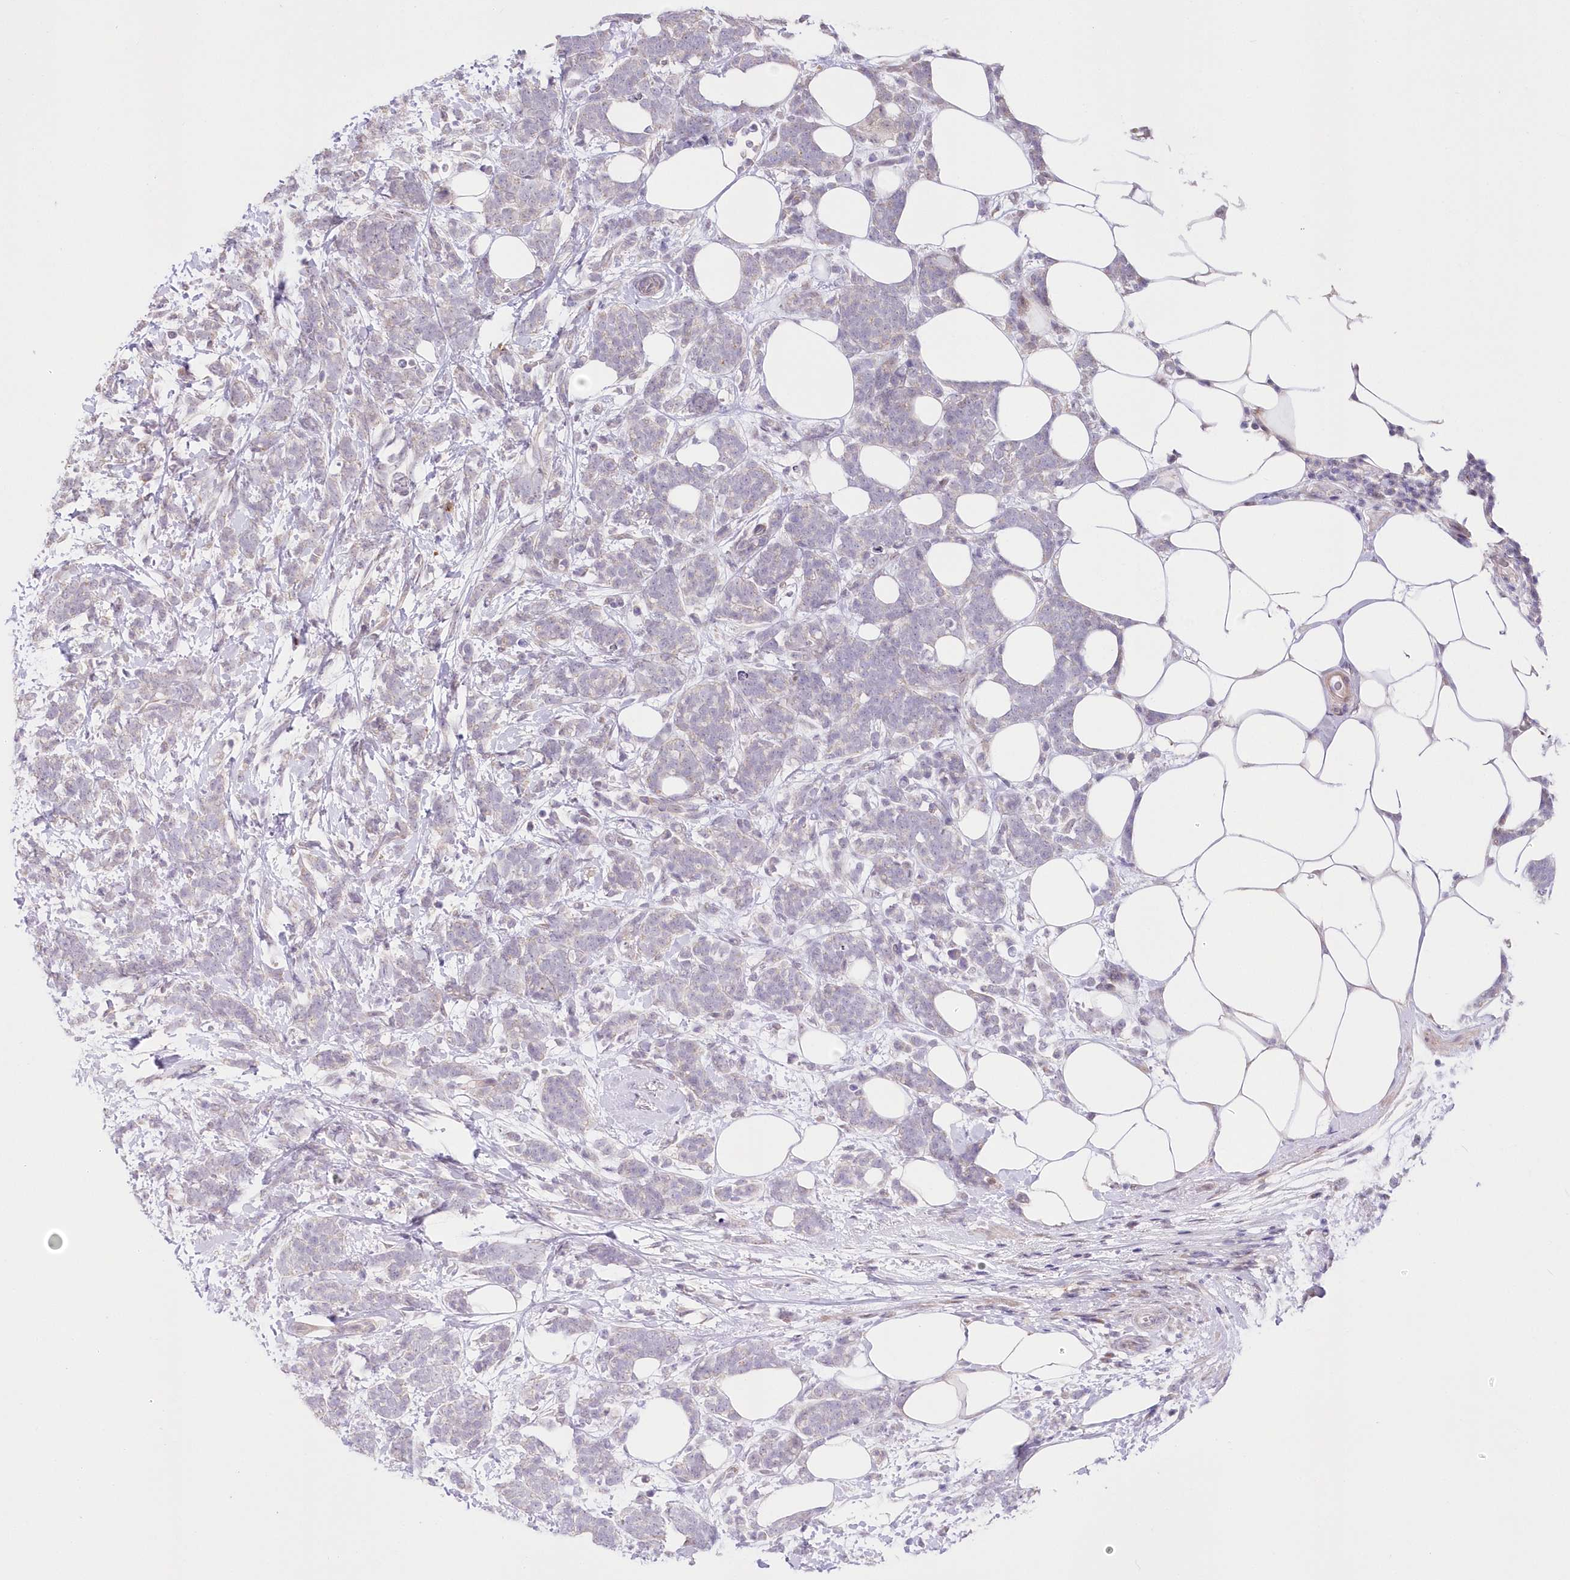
{"staining": {"intensity": "negative", "quantity": "none", "location": "none"}, "tissue": "breast cancer", "cell_type": "Tumor cells", "image_type": "cancer", "snomed": [{"axis": "morphology", "description": "Lobular carcinoma"}, {"axis": "topography", "description": "Breast"}], "caption": "Immunohistochemical staining of human lobular carcinoma (breast) reveals no significant expression in tumor cells. Nuclei are stained in blue.", "gene": "FAM241B", "patient": {"sex": "female", "age": 58}}